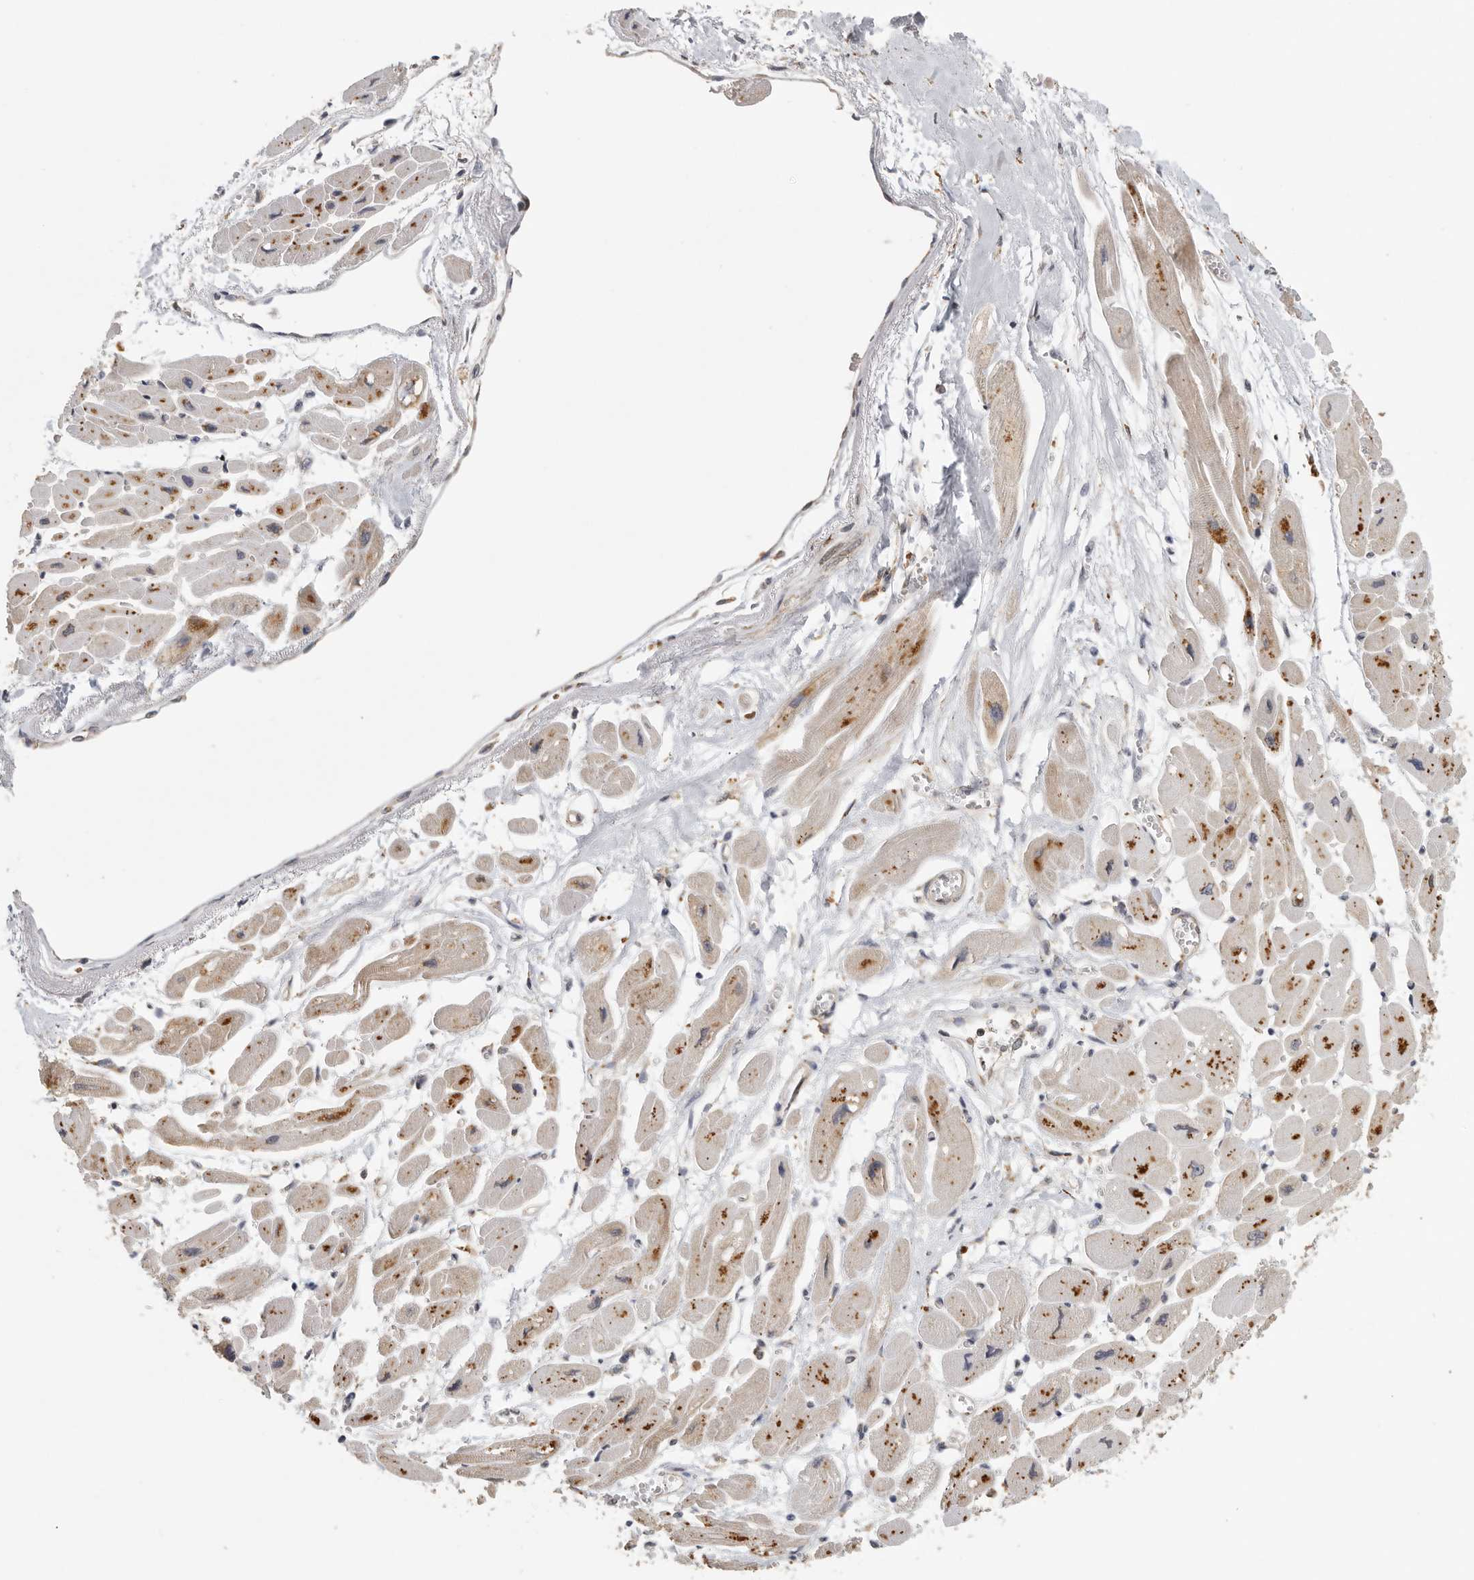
{"staining": {"intensity": "moderate", "quantity": "25%-75%", "location": "cytoplasmic/membranous"}, "tissue": "heart muscle", "cell_type": "Cardiomyocytes", "image_type": "normal", "snomed": [{"axis": "morphology", "description": "Normal tissue, NOS"}, {"axis": "topography", "description": "Heart"}], "caption": "Human heart muscle stained for a protein (brown) demonstrates moderate cytoplasmic/membranous positive positivity in approximately 25%-75% of cardiomyocytes.", "gene": "CCT8", "patient": {"sex": "female", "age": 54}}